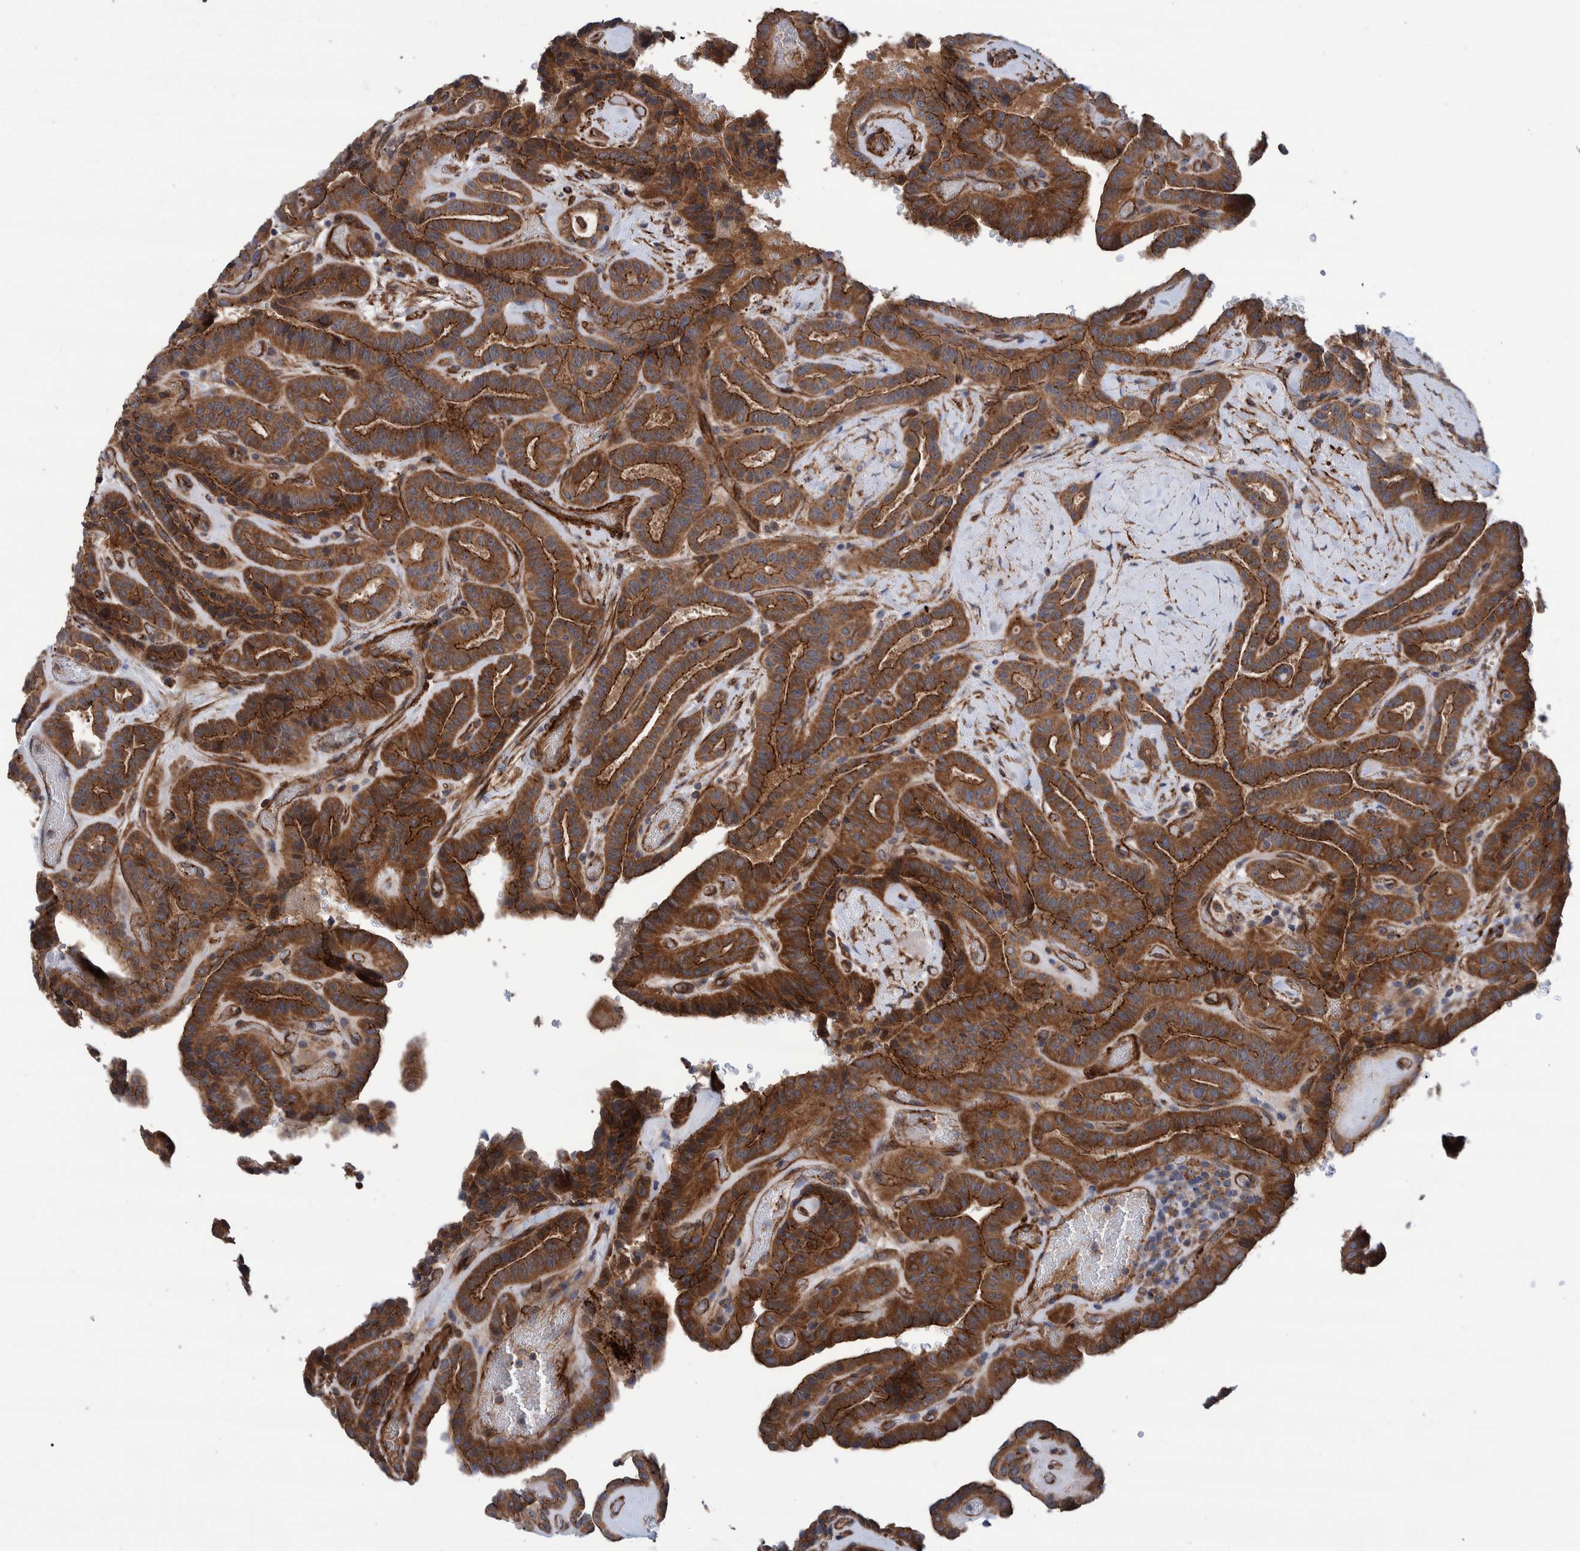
{"staining": {"intensity": "strong", "quantity": ">75%", "location": "cytoplasmic/membranous"}, "tissue": "thyroid cancer", "cell_type": "Tumor cells", "image_type": "cancer", "snomed": [{"axis": "morphology", "description": "Papillary adenocarcinoma, NOS"}, {"axis": "topography", "description": "Thyroid gland"}], "caption": "Immunohistochemical staining of human thyroid papillary adenocarcinoma displays strong cytoplasmic/membranous protein staining in about >75% of tumor cells.", "gene": "SLC25A10", "patient": {"sex": "male", "age": 77}}